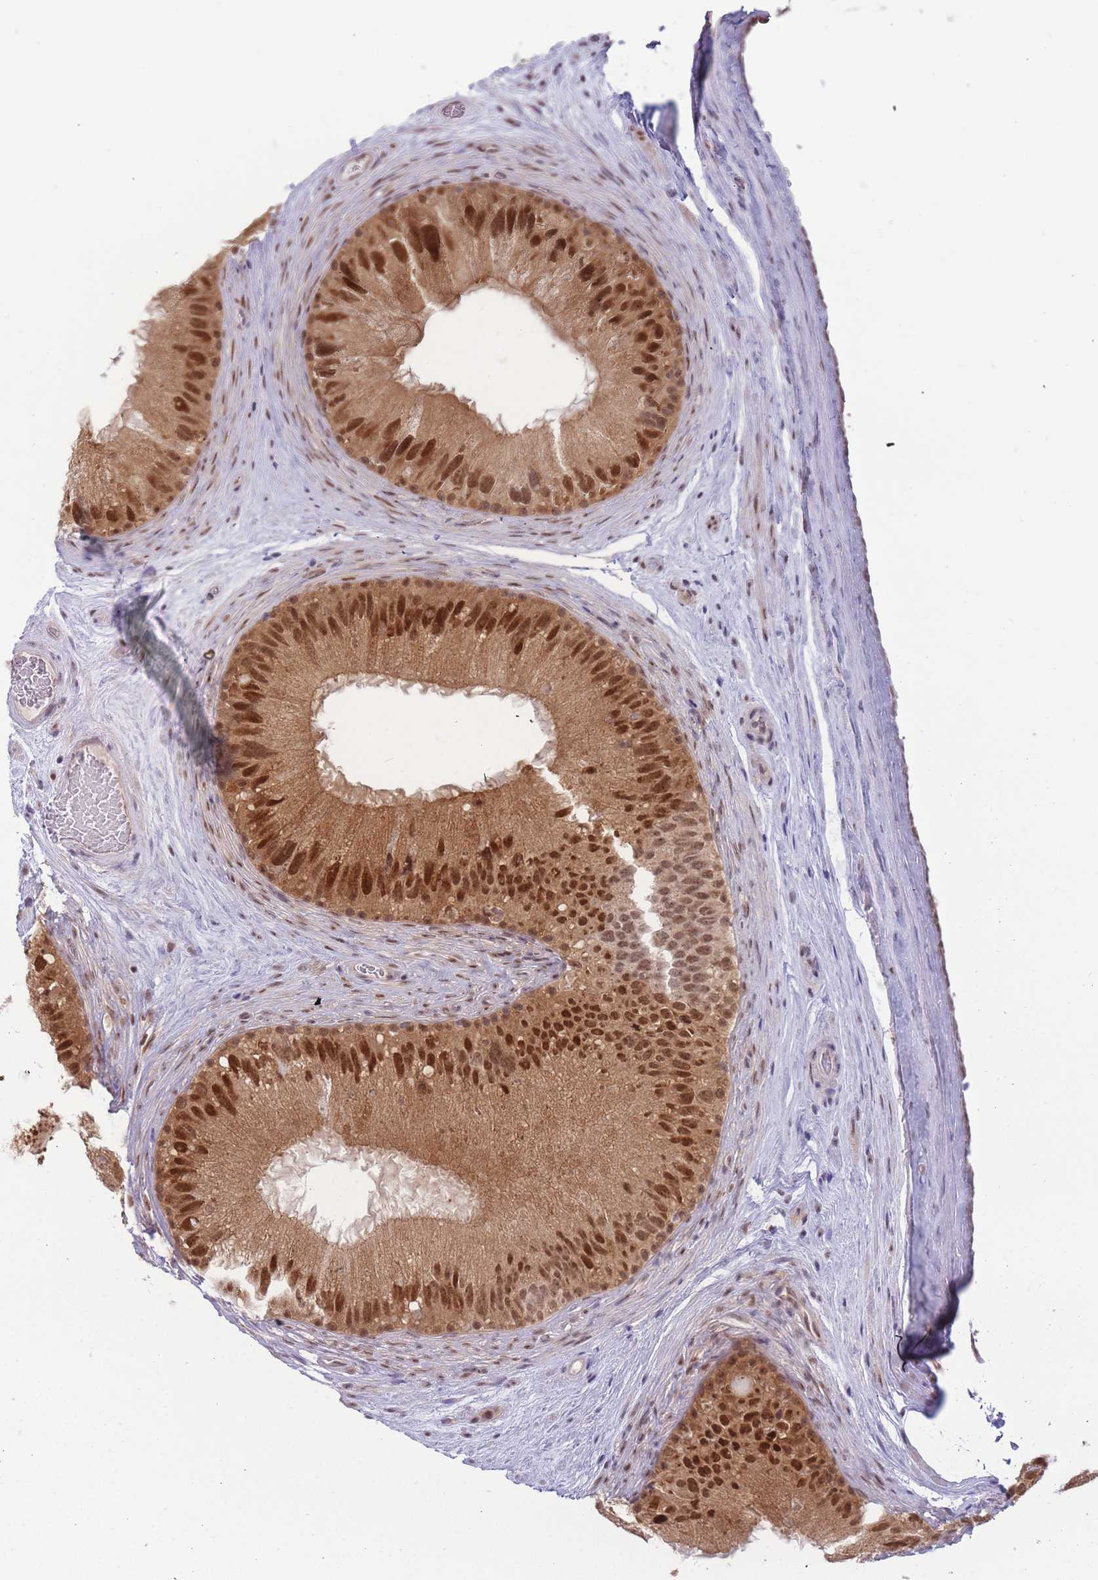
{"staining": {"intensity": "strong", "quantity": ">75%", "location": "cytoplasmic/membranous,nuclear"}, "tissue": "epididymis", "cell_type": "Glandular cells", "image_type": "normal", "snomed": [{"axis": "morphology", "description": "Normal tissue, NOS"}, {"axis": "topography", "description": "Epididymis"}], "caption": "A high amount of strong cytoplasmic/membranous,nuclear staining is seen in approximately >75% of glandular cells in benign epididymis. (Brightfield microscopy of DAB IHC at high magnification).", "gene": "DEAF1", "patient": {"sex": "male", "age": 50}}